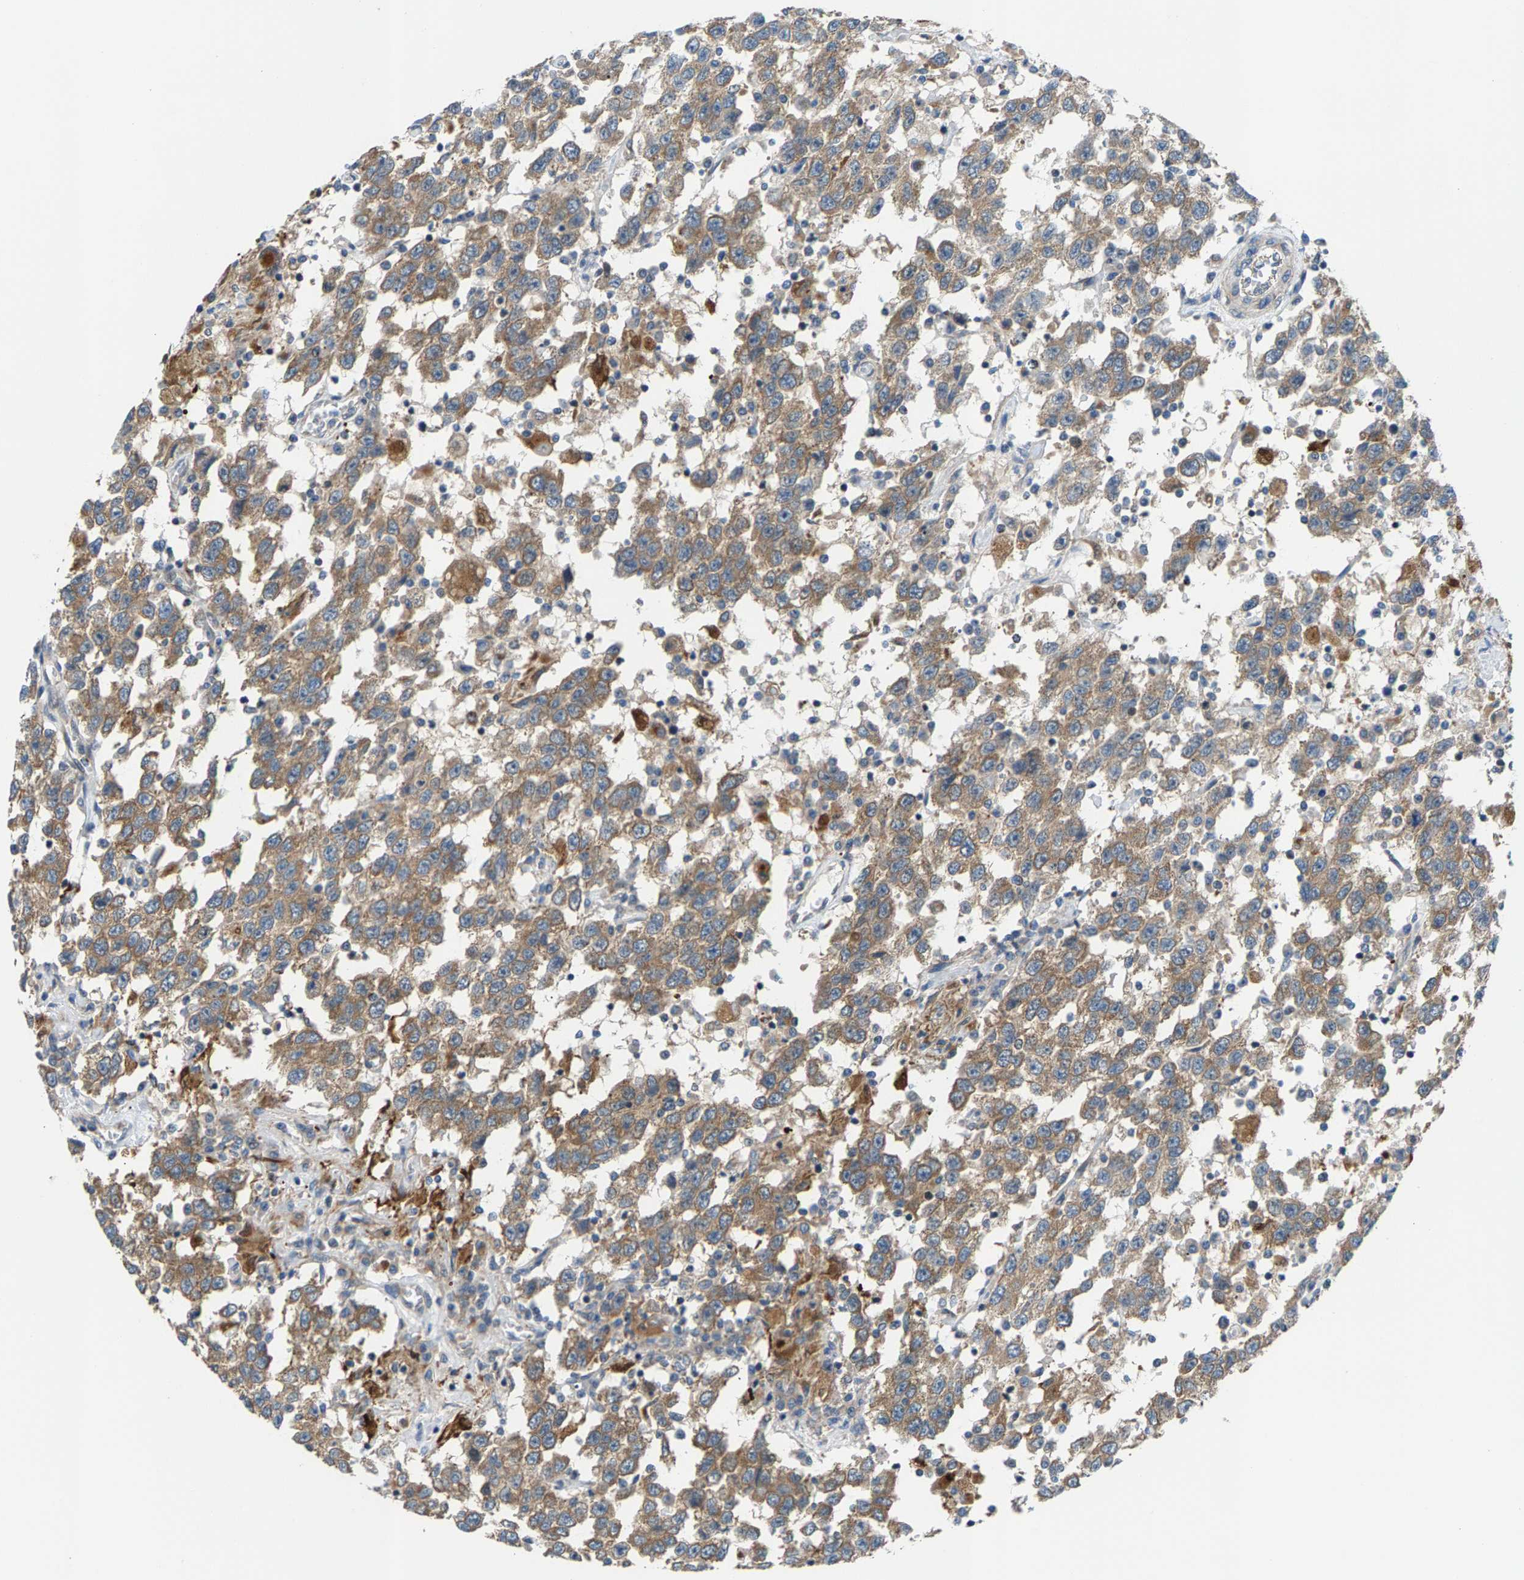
{"staining": {"intensity": "moderate", "quantity": ">75%", "location": "cytoplasmic/membranous"}, "tissue": "testis cancer", "cell_type": "Tumor cells", "image_type": "cancer", "snomed": [{"axis": "morphology", "description": "Seminoma, NOS"}, {"axis": "topography", "description": "Testis"}], "caption": "Testis cancer tissue demonstrates moderate cytoplasmic/membranous positivity in approximately >75% of tumor cells, visualized by immunohistochemistry.", "gene": "PDCL", "patient": {"sex": "male", "age": 41}}